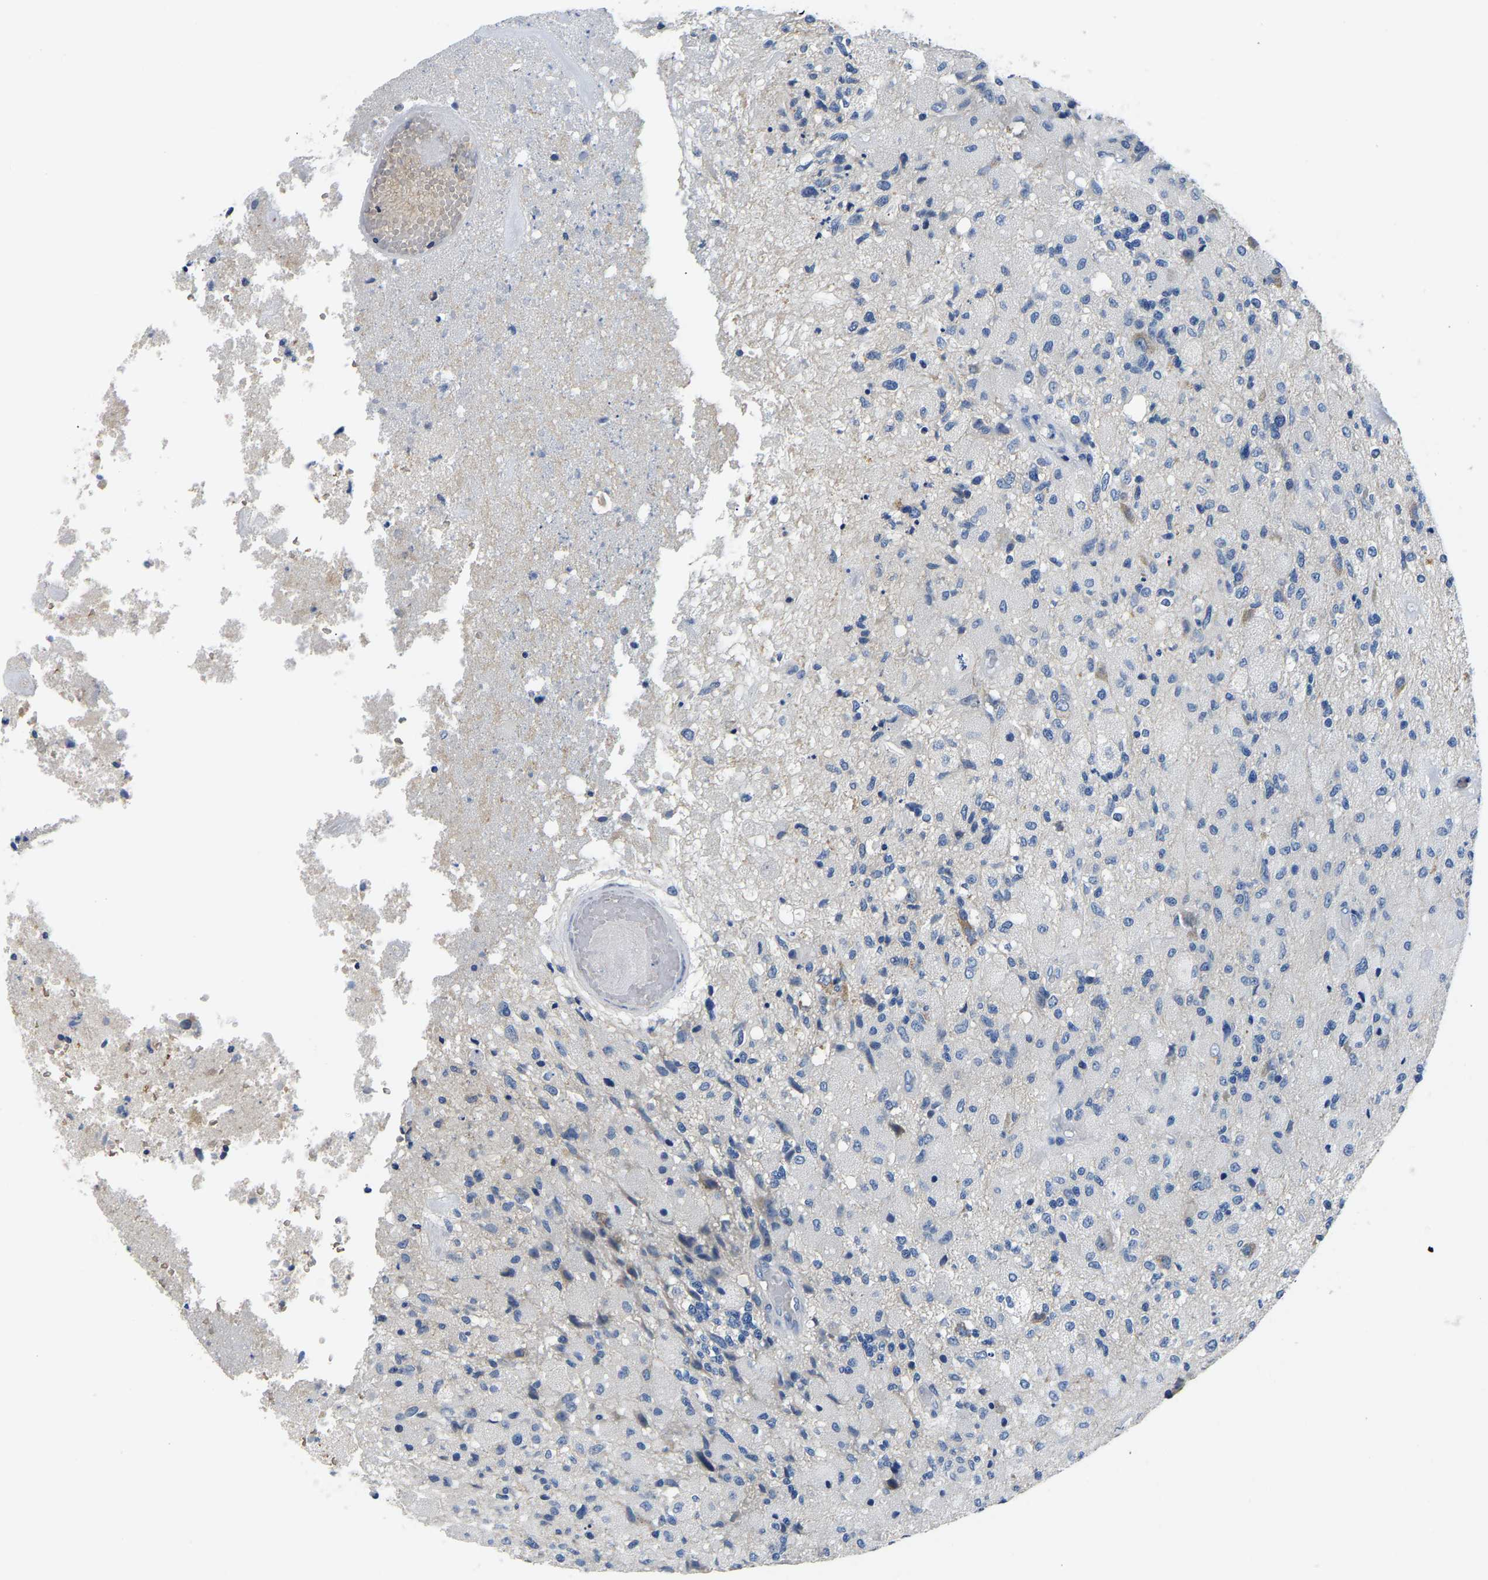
{"staining": {"intensity": "negative", "quantity": "none", "location": "none"}, "tissue": "glioma", "cell_type": "Tumor cells", "image_type": "cancer", "snomed": [{"axis": "morphology", "description": "Normal tissue, NOS"}, {"axis": "morphology", "description": "Glioma, malignant, High grade"}, {"axis": "topography", "description": "Cerebral cortex"}], "caption": "Immunohistochemistry micrograph of human malignant glioma (high-grade) stained for a protein (brown), which displays no expression in tumor cells.", "gene": "TOR1B", "patient": {"sex": "male", "age": 77}}